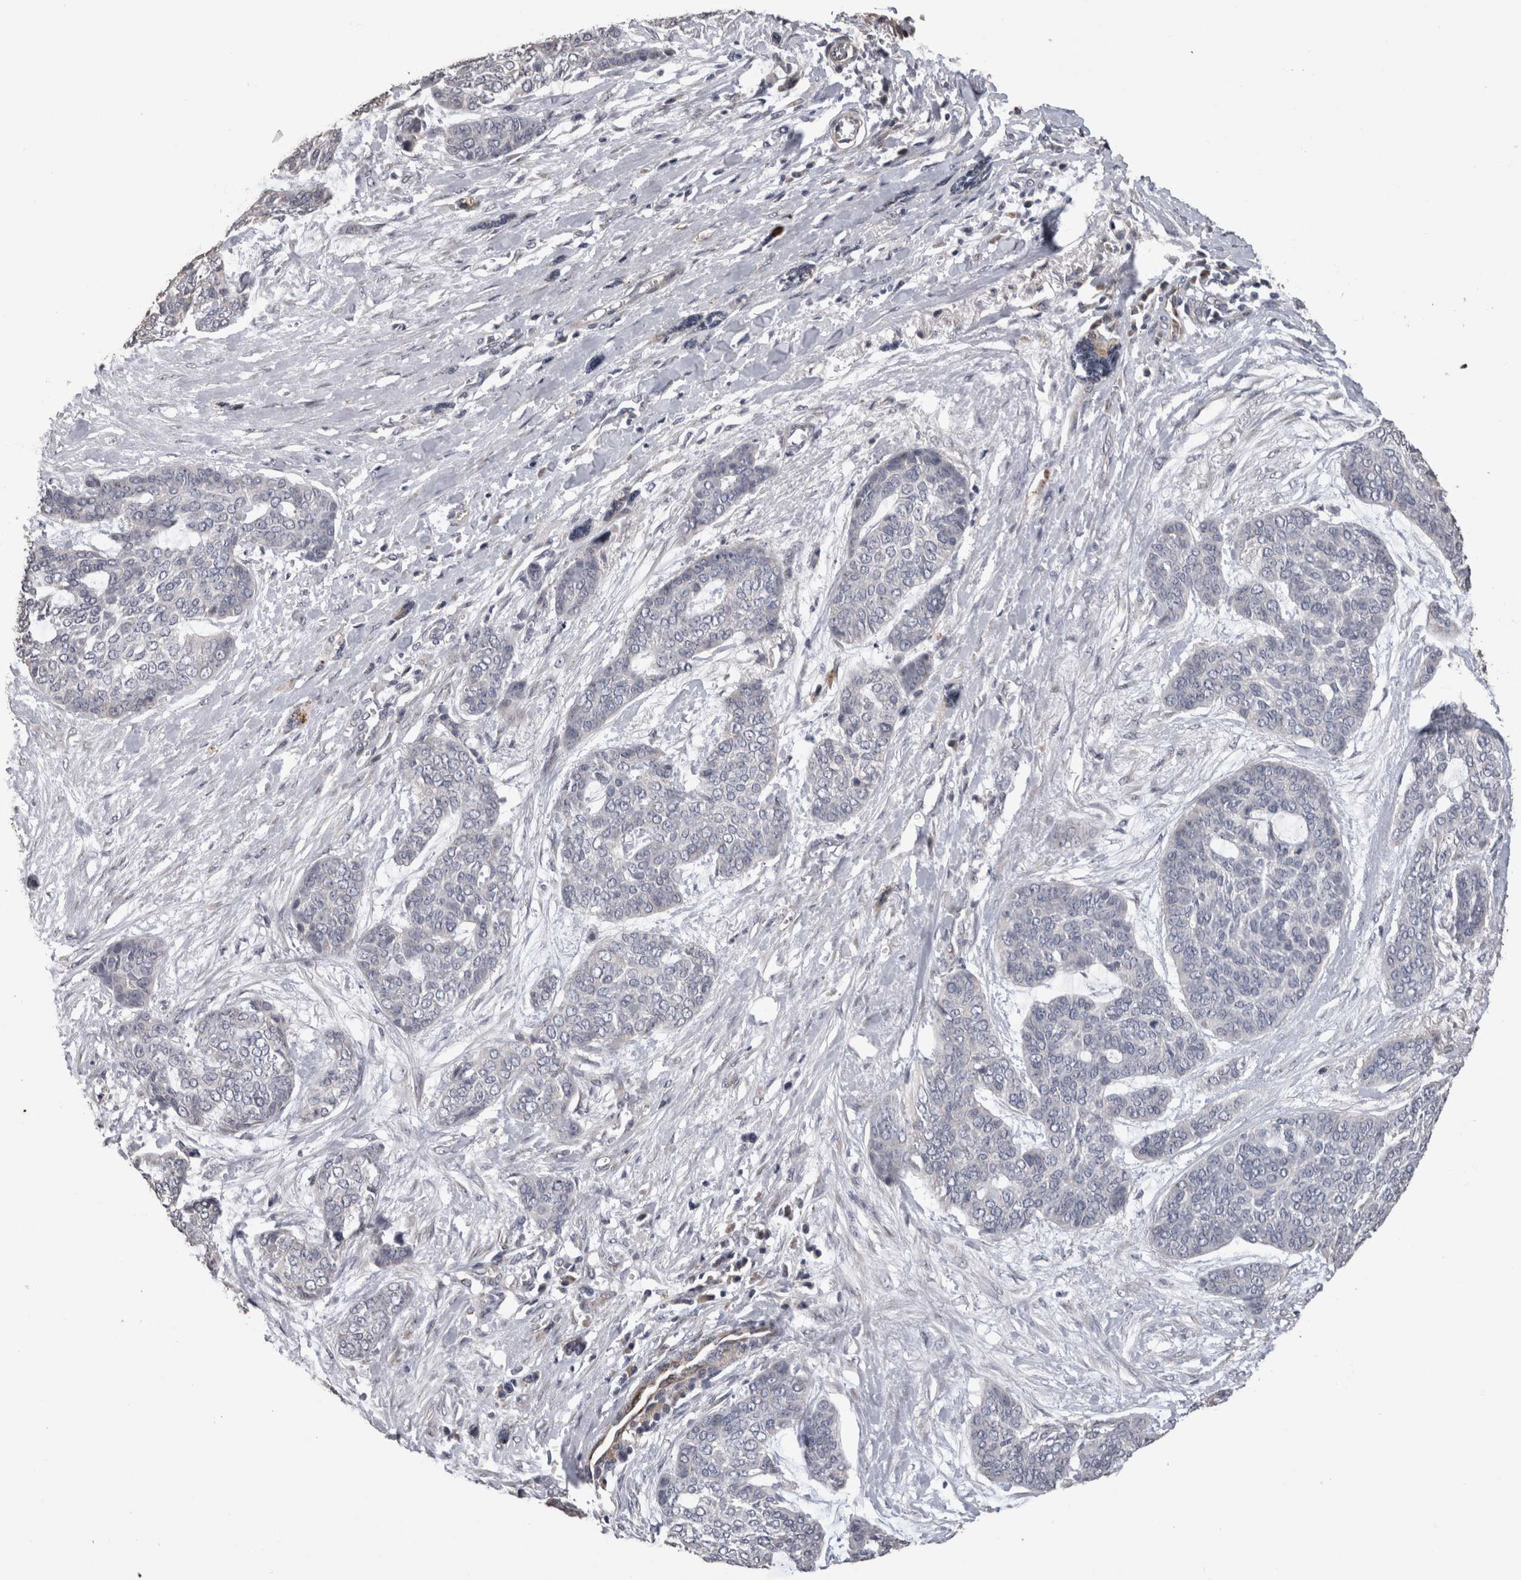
{"staining": {"intensity": "negative", "quantity": "none", "location": "none"}, "tissue": "skin cancer", "cell_type": "Tumor cells", "image_type": "cancer", "snomed": [{"axis": "morphology", "description": "Basal cell carcinoma"}, {"axis": "topography", "description": "Skin"}], "caption": "This is an immunohistochemistry photomicrograph of human skin cancer (basal cell carcinoma). There is no positivity in tumor cells.", "gene": "STC1", "patient": {"sex": "female", "age": 64}}